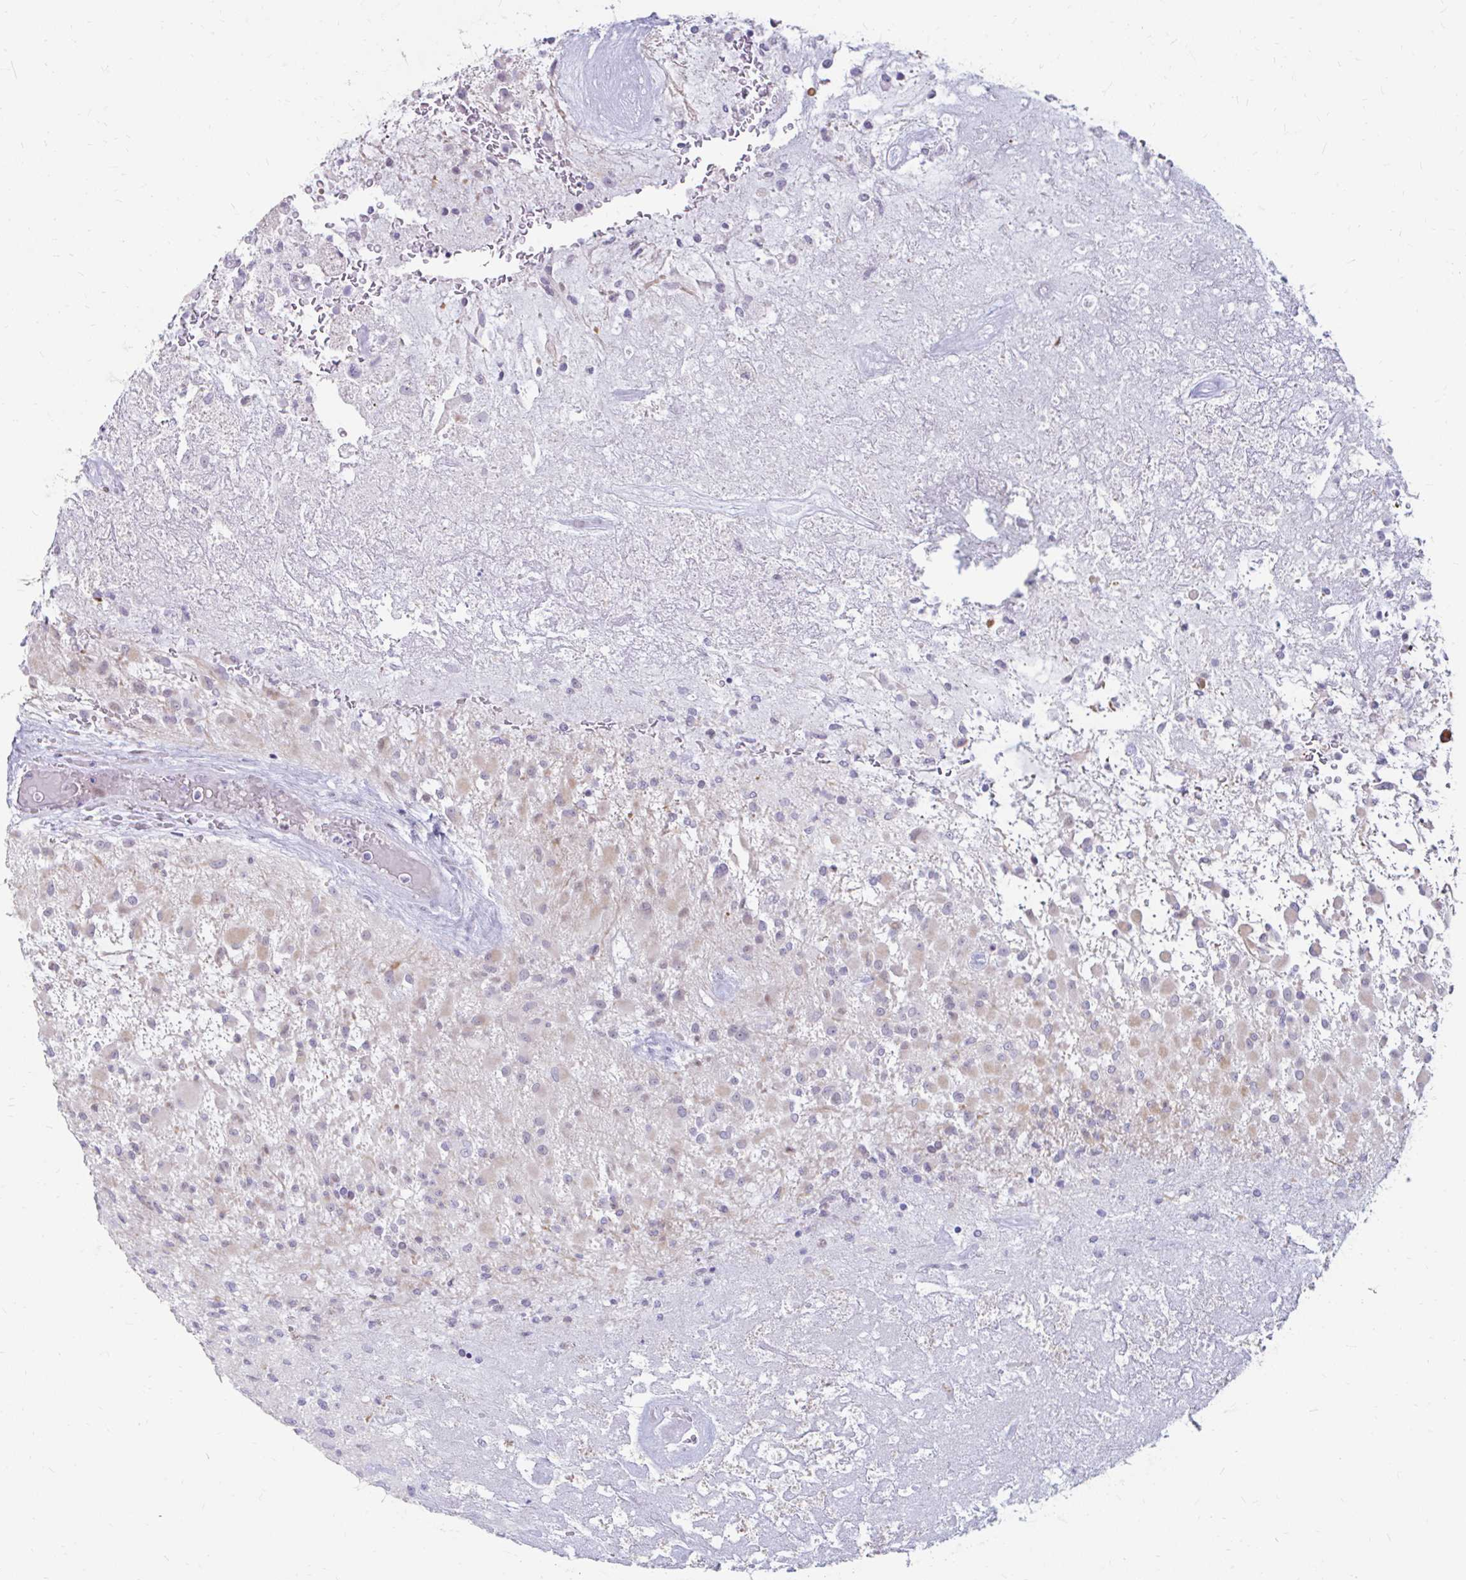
{"staining": {"intensity": "moderate", "quantity": "<25%", "location": "nuclear"}, "tissue": "glioma", "cell_type": "Tumor cells", "image_type": "cancer", "snomed": [{"axis": "morphology", "description": "Glioma, malignant, High grade"}, {"axis": "topography", "description": "Brain"}], "caption": "Tumor cells display low levels of moderate nuclear expression in about <25% of cells in malignant glioma (high-grade).", "gene": "RGS16", "patient": {"sex": "female", "age": 67}}